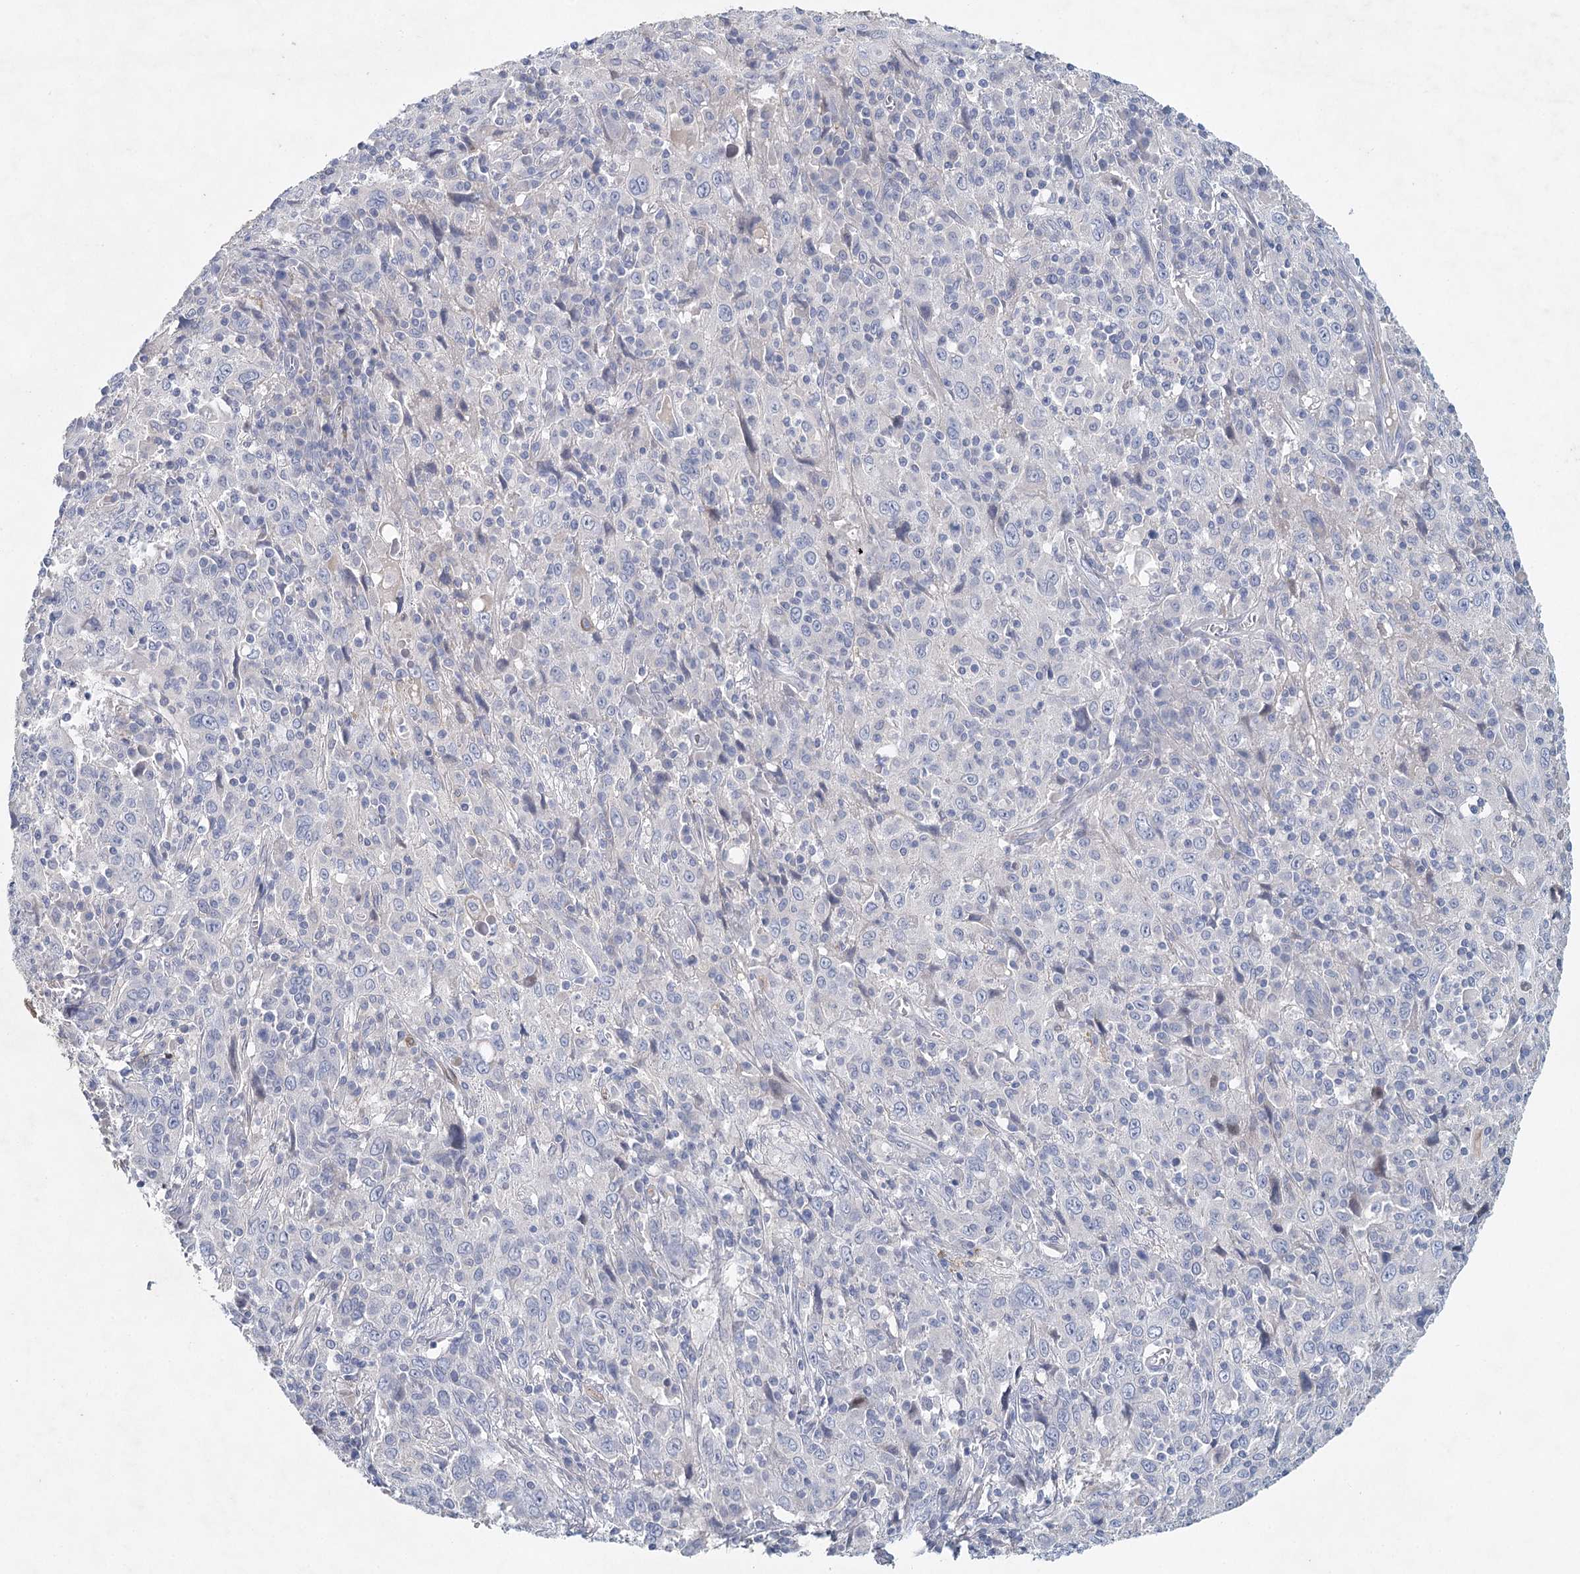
{"staining": {"intensity": "negative", "quantity": "none", "location": "none"}, "tissue": "cervical cancer", "cell_type": "Tumor cells", "image_type": "cancer", "snomed": [{"axis": "morphology", "description": "Squamous cell carcinoma, NOS"}, {"axis": "topography", "description": "Cervix"}], "caption": "Immunohistochemistry (IHC) of human cervical cancer exhibits no expression in tumor cells.", "gene": "SLC19A3", "patient": {"sex": "female", "age": 46}}